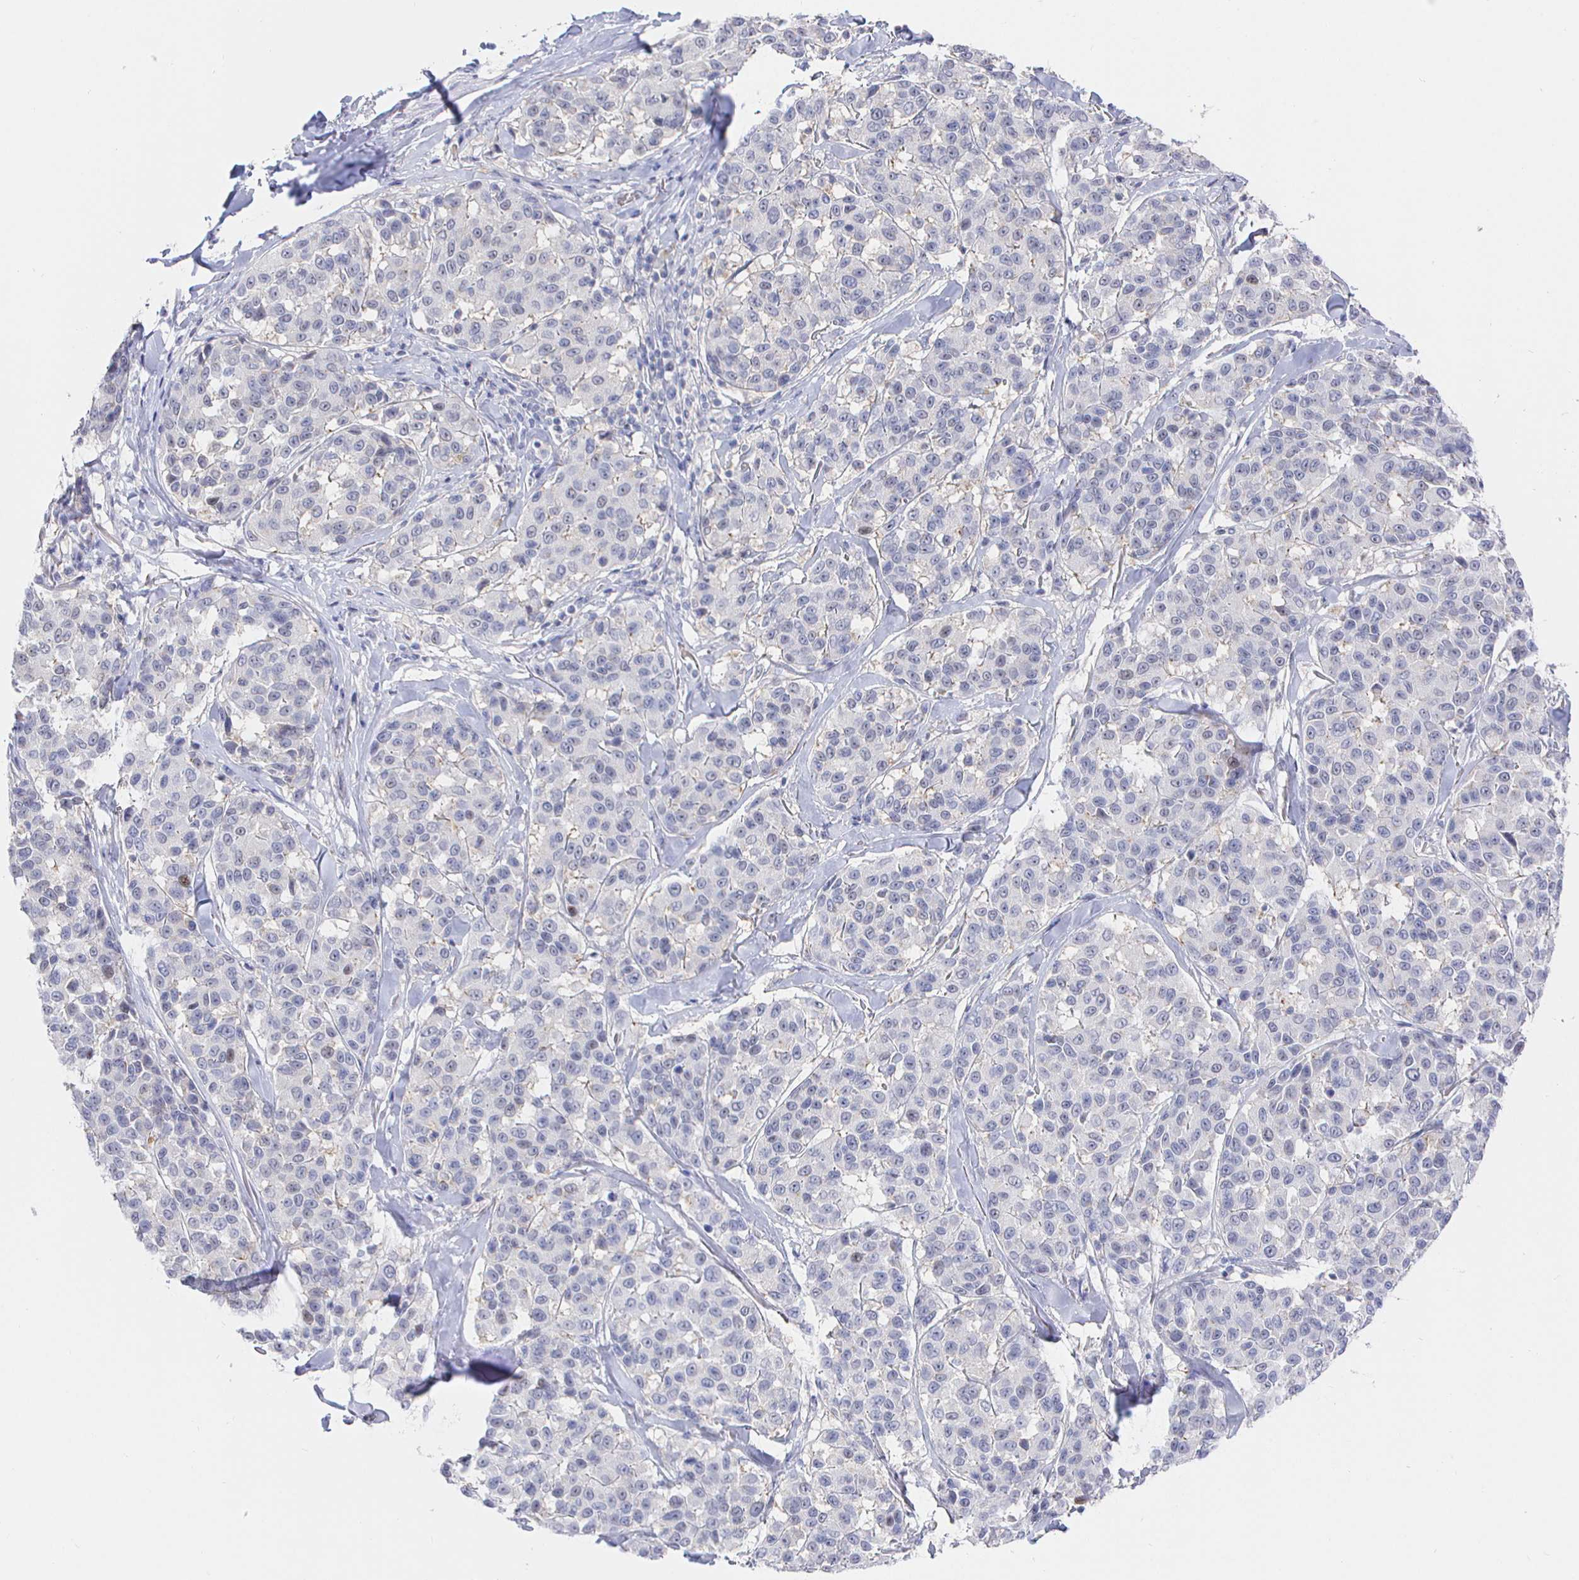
{"staining": {"intensity": "negative", "quantity": "none", "location": "none"}, "tissue": "melanoma", "cell_type": "Tumor cells", "image_type": "cancer", "snomed": [{"axis": "morphology", "description": "Malignant melanoma, NOS"}, {"axis": "topography", "description": "Skin"}], "caption": "This is an immunohistochemistry image of human melanoma. There is no expression in tumor cells.", "gene": "LRRC23", "patient": {"sex": "female", "age": 66}}